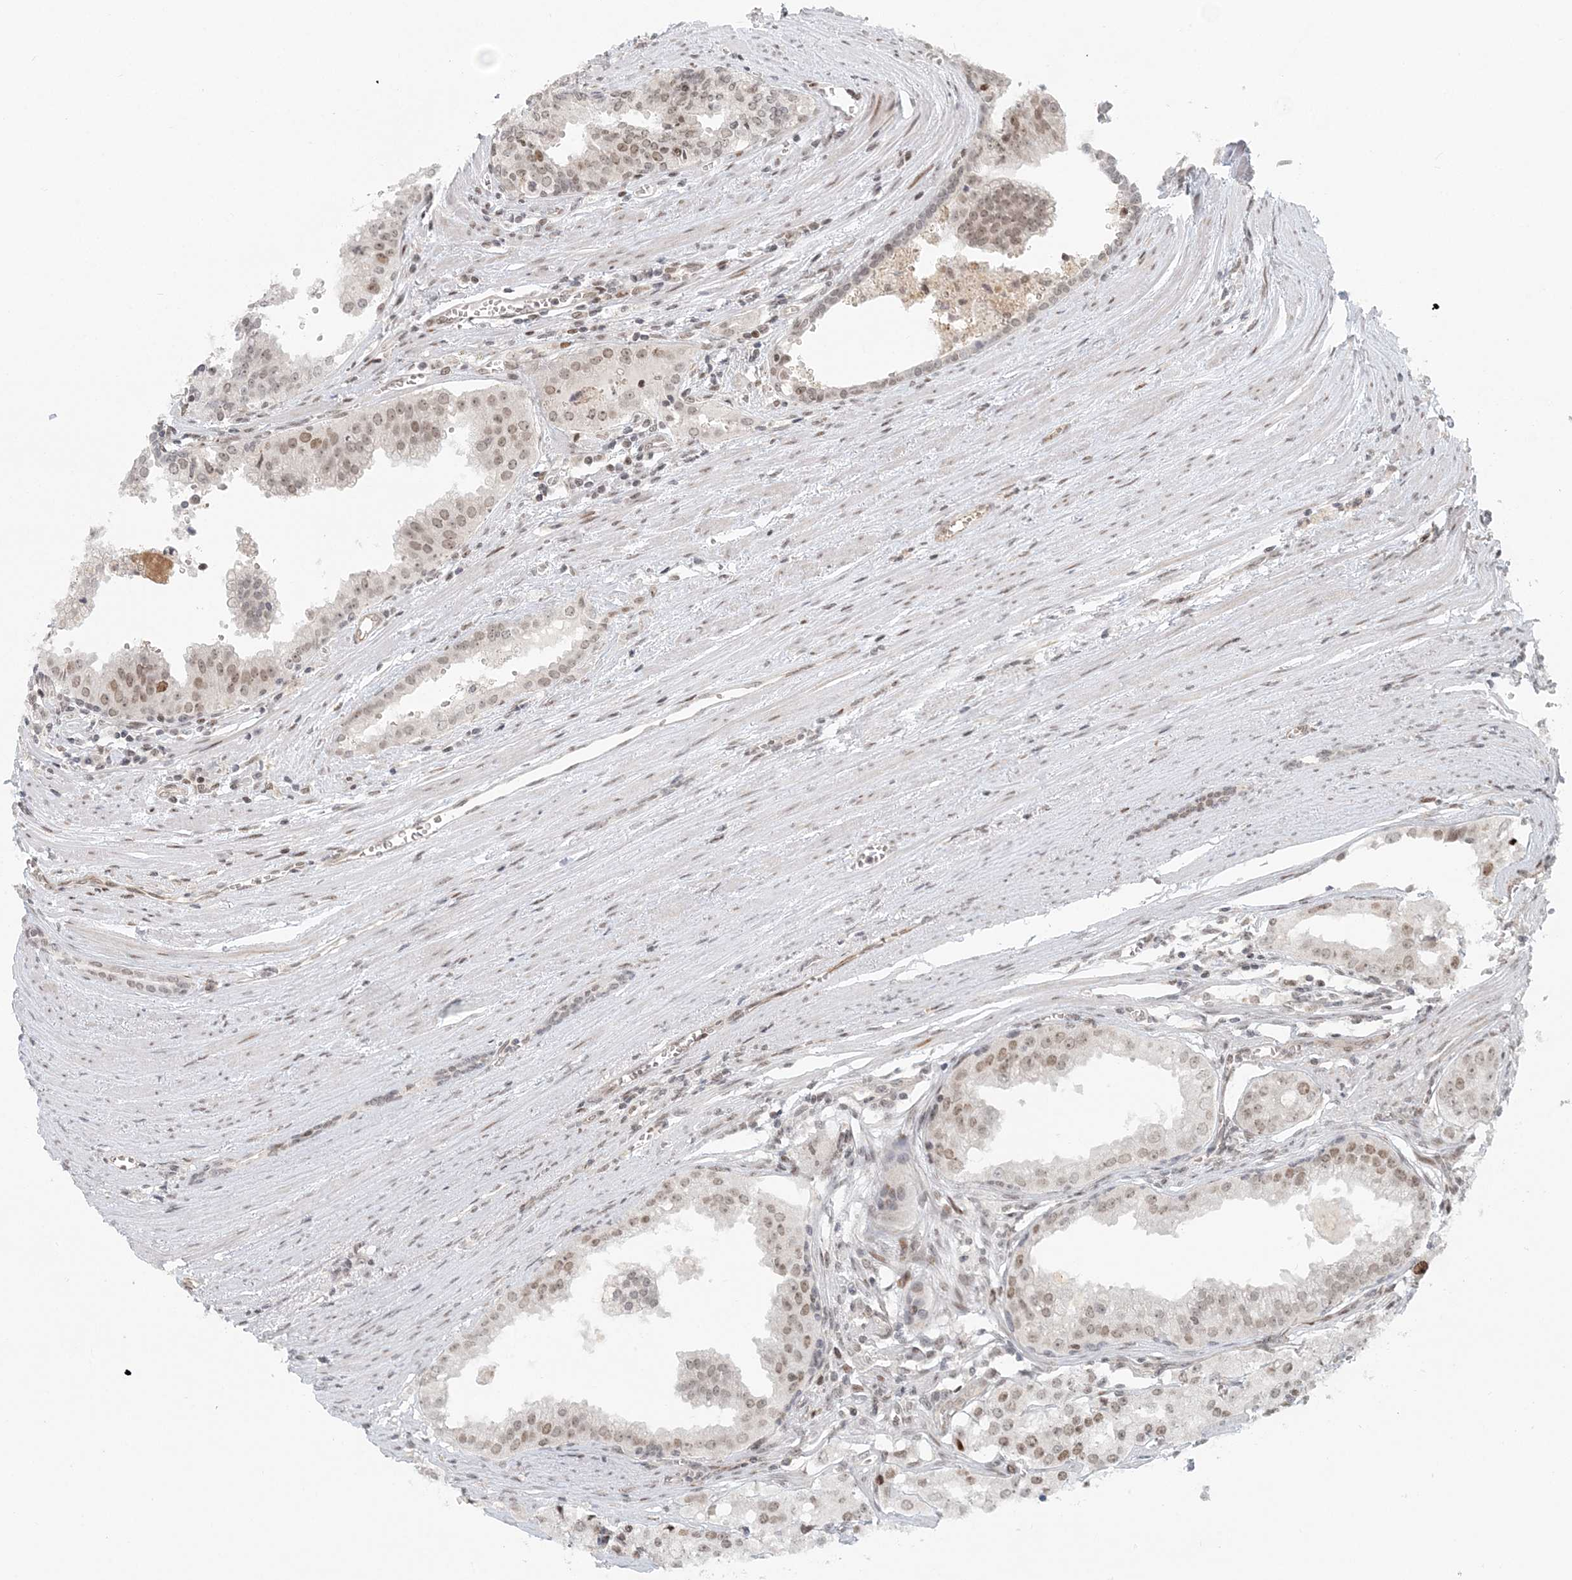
{"staining": {"intensity": "weak", "quantity": ">75%", "location": "nuclear"}, "tissue": "prostate cancer", "cell_type": "Tumor cells", "image_type": "cancer", "snomed": [{"axis": "morphology", "description": "Adenocarcinoma, High grade"}, {"axis": "topography", "description": "Prostate"}], "caption": "Human prostate cancer stained with a brown dye shows weak nuclear positive expression in about >75% of tumor cells.", "gene": "BAZ1B", "patient": {"sex": "male", "age": 68}}